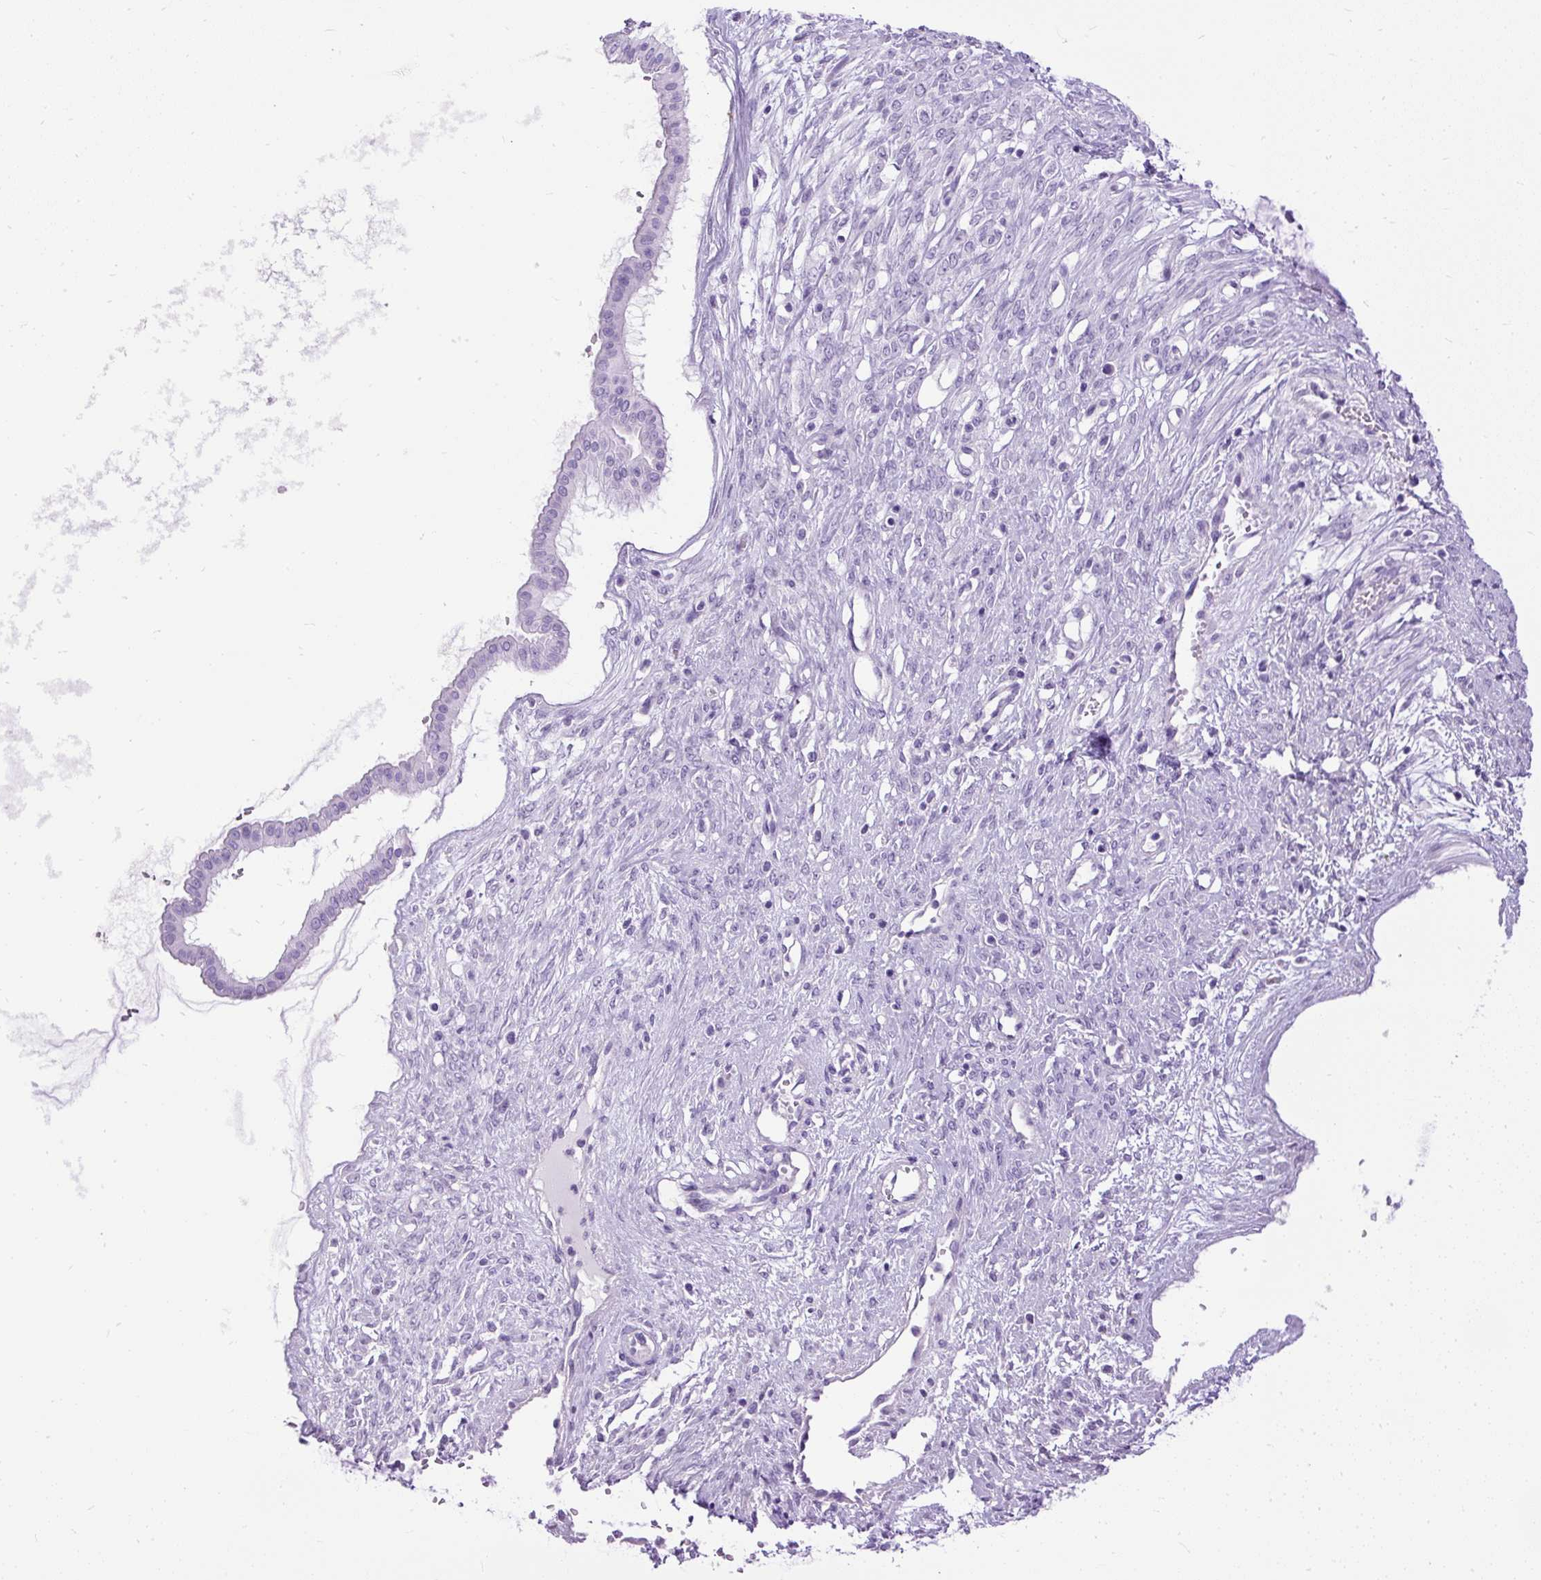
{"staining": {"intensity": "negative", "quantity": "none", "location": "none"}, "tissue": "ovarian cancer", "cell_type": "Tumor cells", "image_type": "cancer", "snomed": [{"axis": "morphology", "description": "Cystadenocarcinoma, mucinous, NOS"}, {"axis": "topography", "description": "Ovary"}], "caption": "Human mucinous cystadenocarcinoma (ovarian) stained for a protein using immunohistochemistry demonstrates no staining in tumor cells.", "gene": "HEY1", "patient": {"sex": "female", "age": 73}}